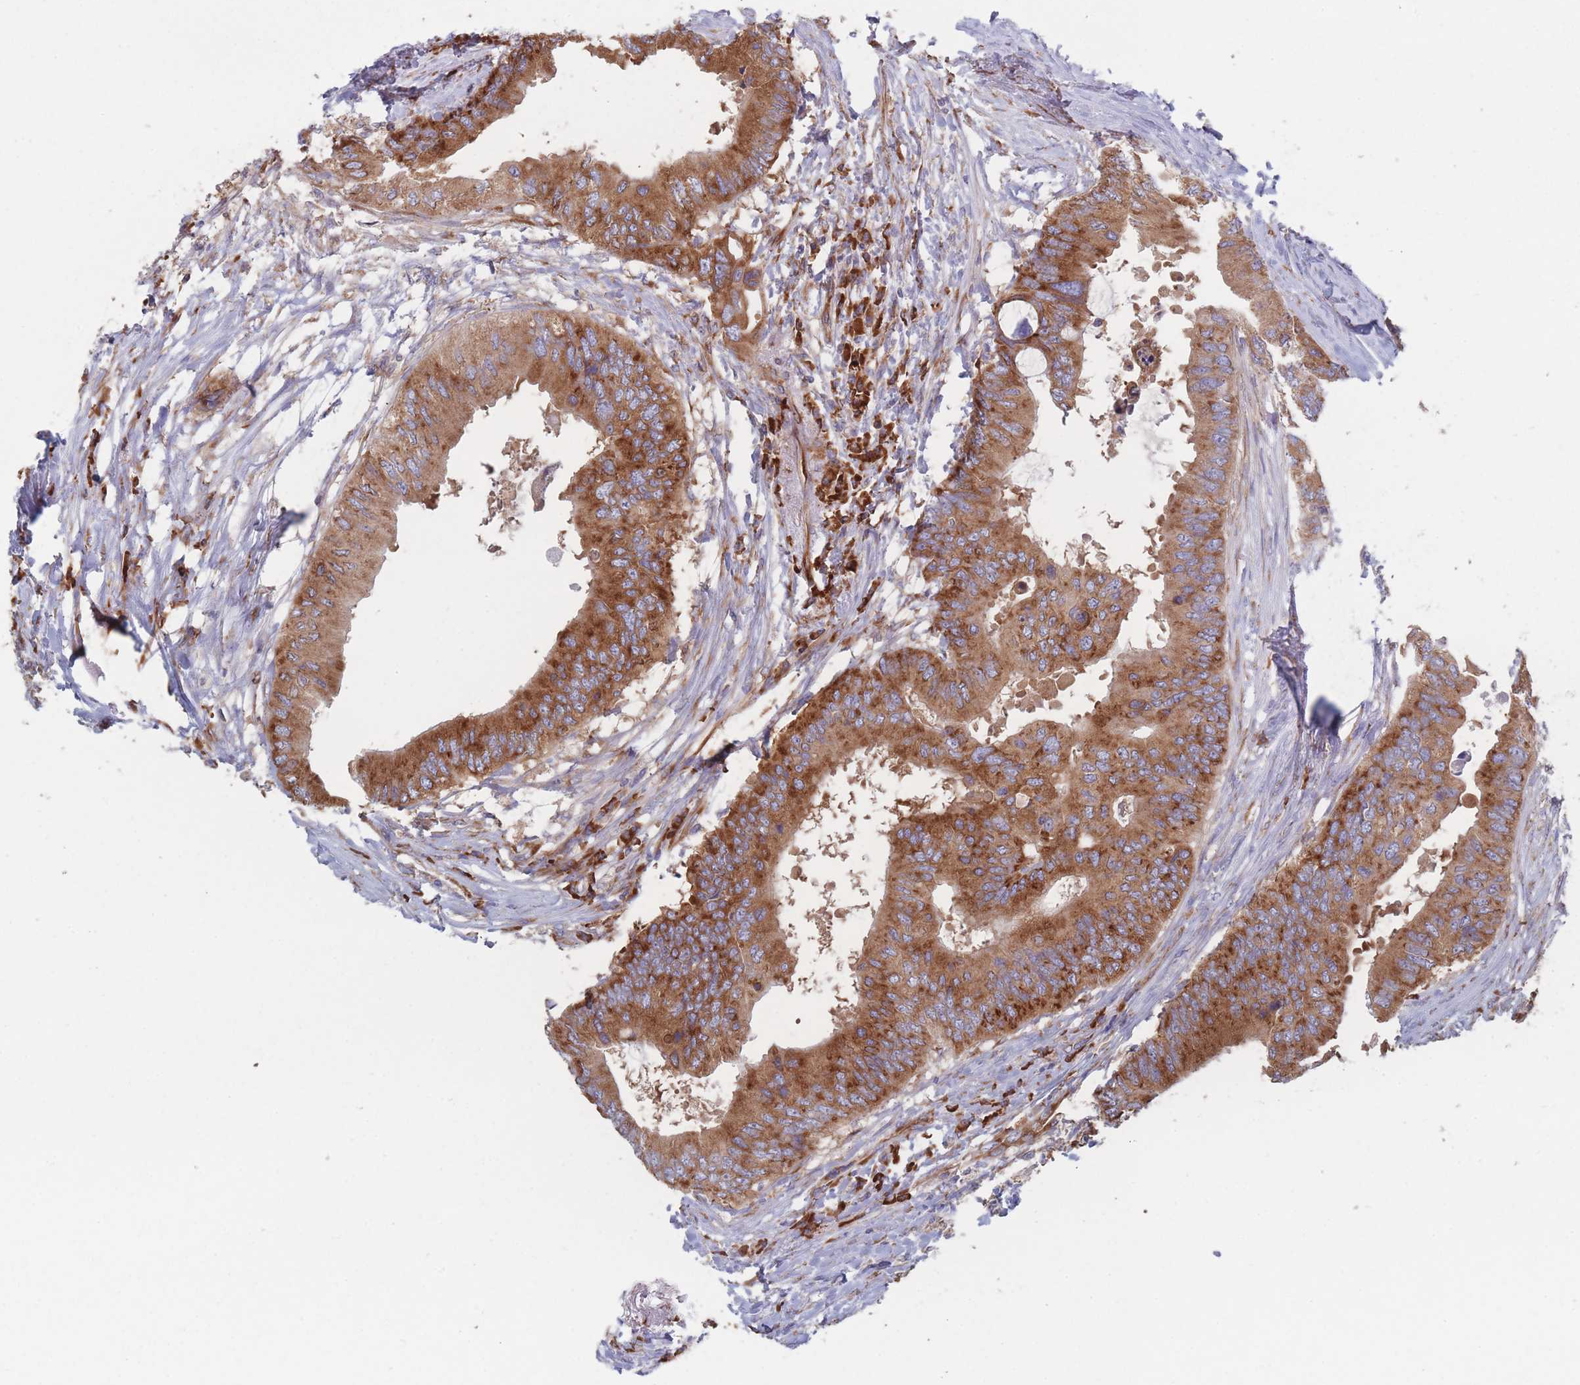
{"staining": {"intensity": "strong", "quantity": ">75%", "location": "cytoplasmic/membranous"}, "tissue": "colorectal cancer", "cell_type": "Tumor cells", "image_type": "cancer", "snomed": [{"axis": "morphology", "description": "Adenocarcinoma, NOS"}, {"axis": "topography", "description": "Colon"}], "caption": "Strong cytoplasmic/membranous protein staining is present in approximately >75% of tumor cells in colorectal cancer (adenocarcinoma). (Brightfield microscopy of DAB IHC at high magnification).", "gene": "EEF1B2", "patient": {"sex": "male", "age": 71}}